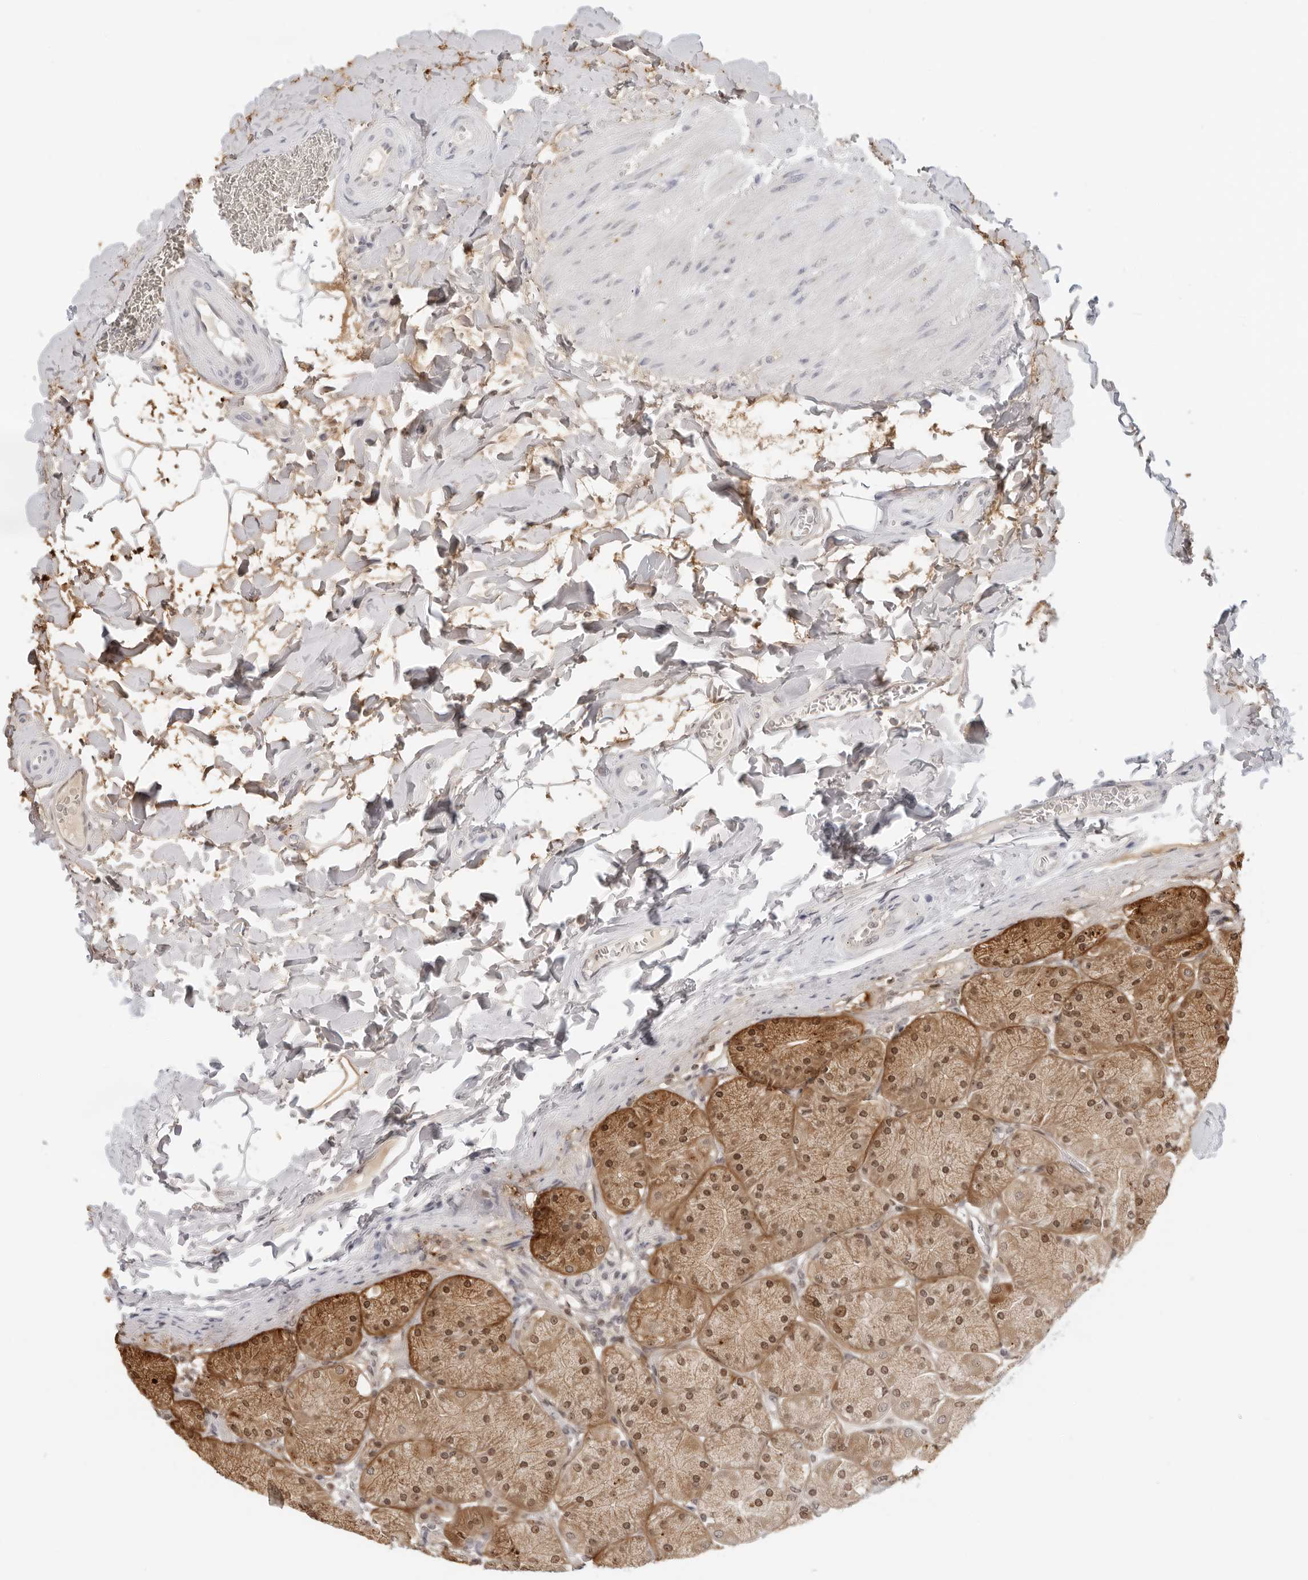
{"staining": {"intensity": "moderate", "quantity": ">75%", "location": "cytoplasmic/membranous,nuclear"}, "tissue": "stomach", "cell_type": "Glandular cells", "image_type": "normal", "snomed": [{"axis": "morphology", "description": "Normal tissue, NOS"}, {"axis": "topography", "description": "Stomach, upper"}], "caption": "Benign stomach was stained to show a protein in brown. There is medium levels of moderate cytoplasmic/membranous,nuclear expression in about >75% of glandular cells. The protein of interest is shown in brown color, while the nuclei are stained blue.", "gene": "CIART", "patient": {"sex": "female", "age": 56}}